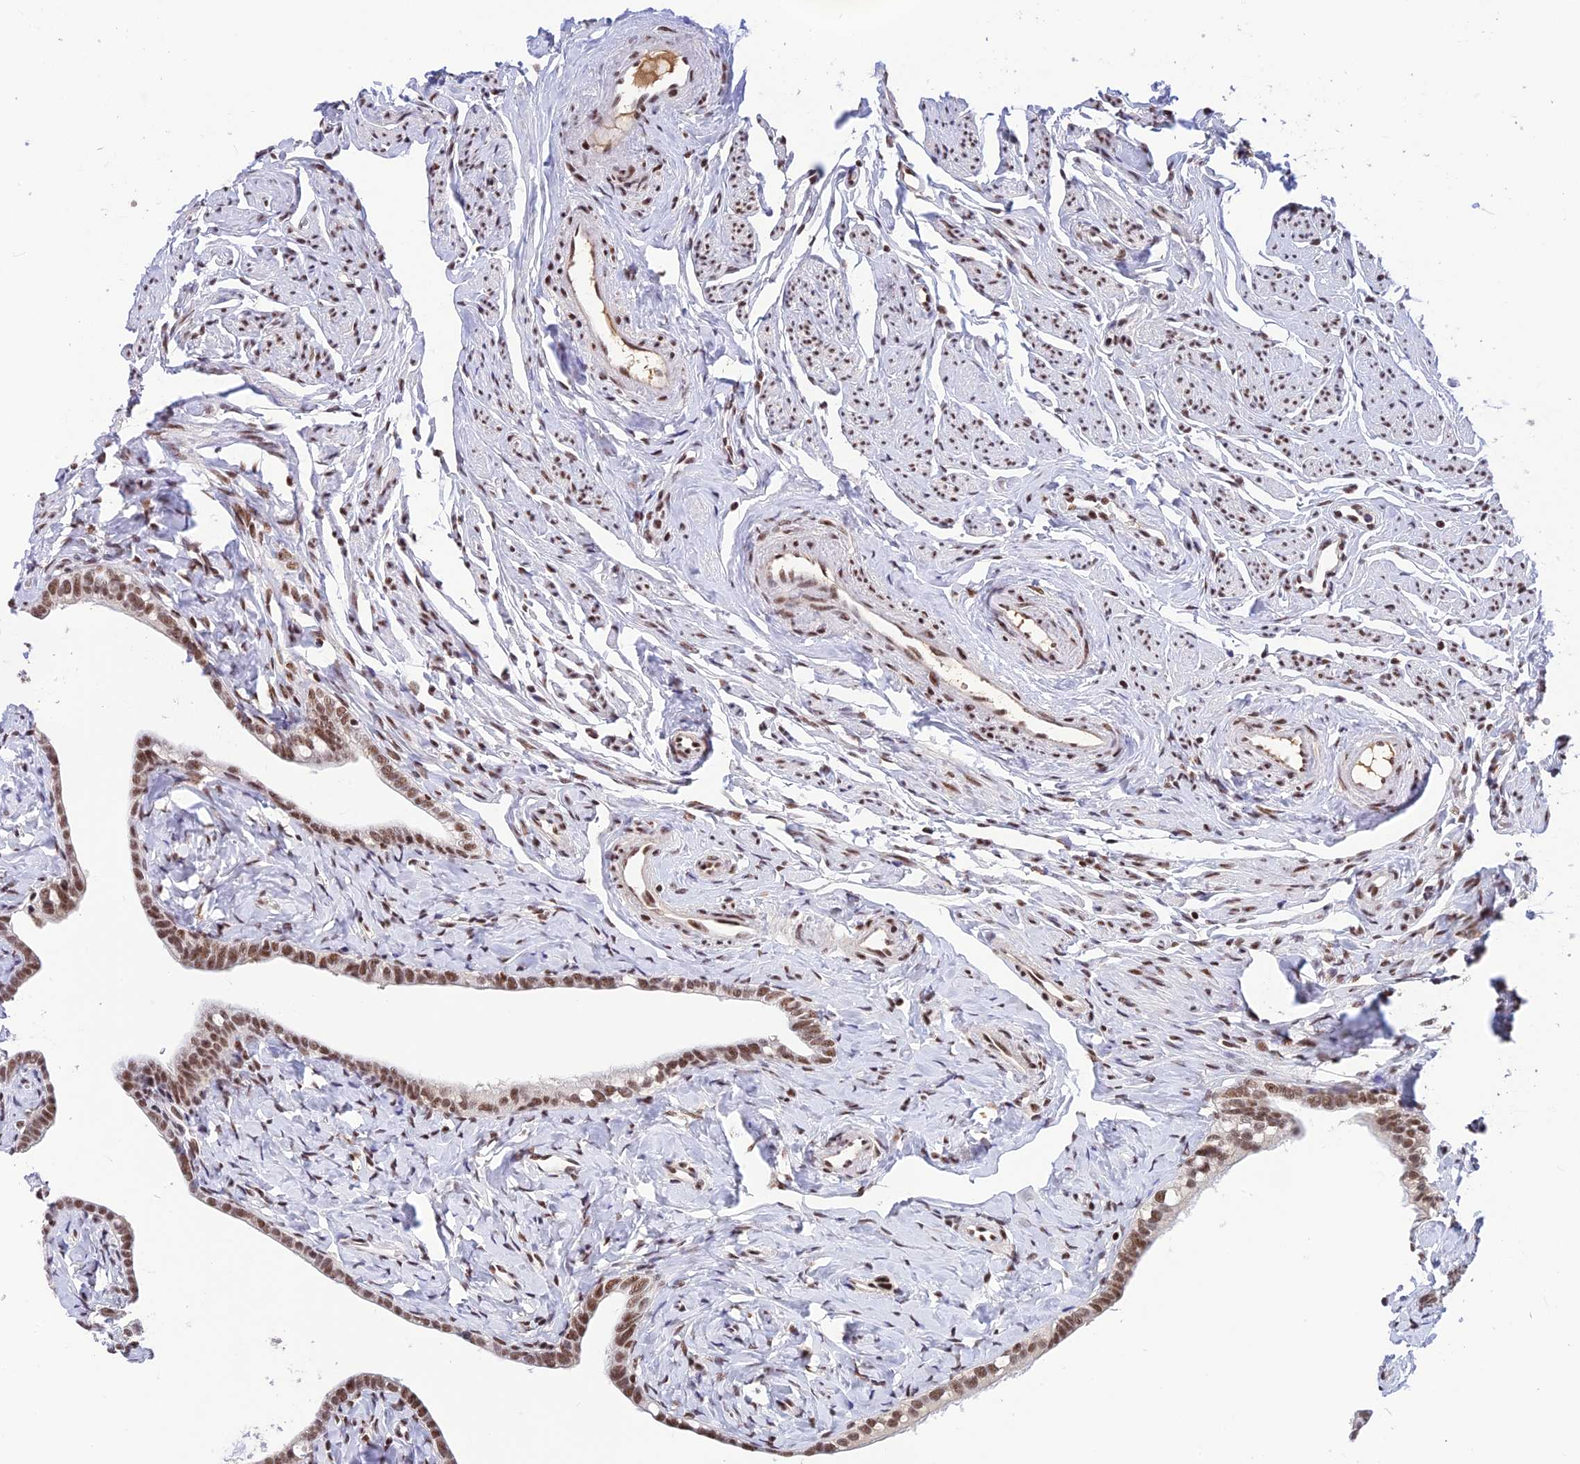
{"staining": {"intensity": "moderate", "quantity": ">75%", "location": "nuclear"}, "tissue": "fallopian tube", "cell_type": "Glandular cells", "image_type": "normal", "snomed": [{"axis": "morphology", "description": "Normal tissue, NOS"}, {"axis": "topography", "description": "Fallopian tube"}], "caption": "IHC of benign fallopian tube reveals medium levels of moderate nuclear expression in about >75% of glandular cells.", "gene": "THAP11", "patient": {"sex": "female", "age": 66}}